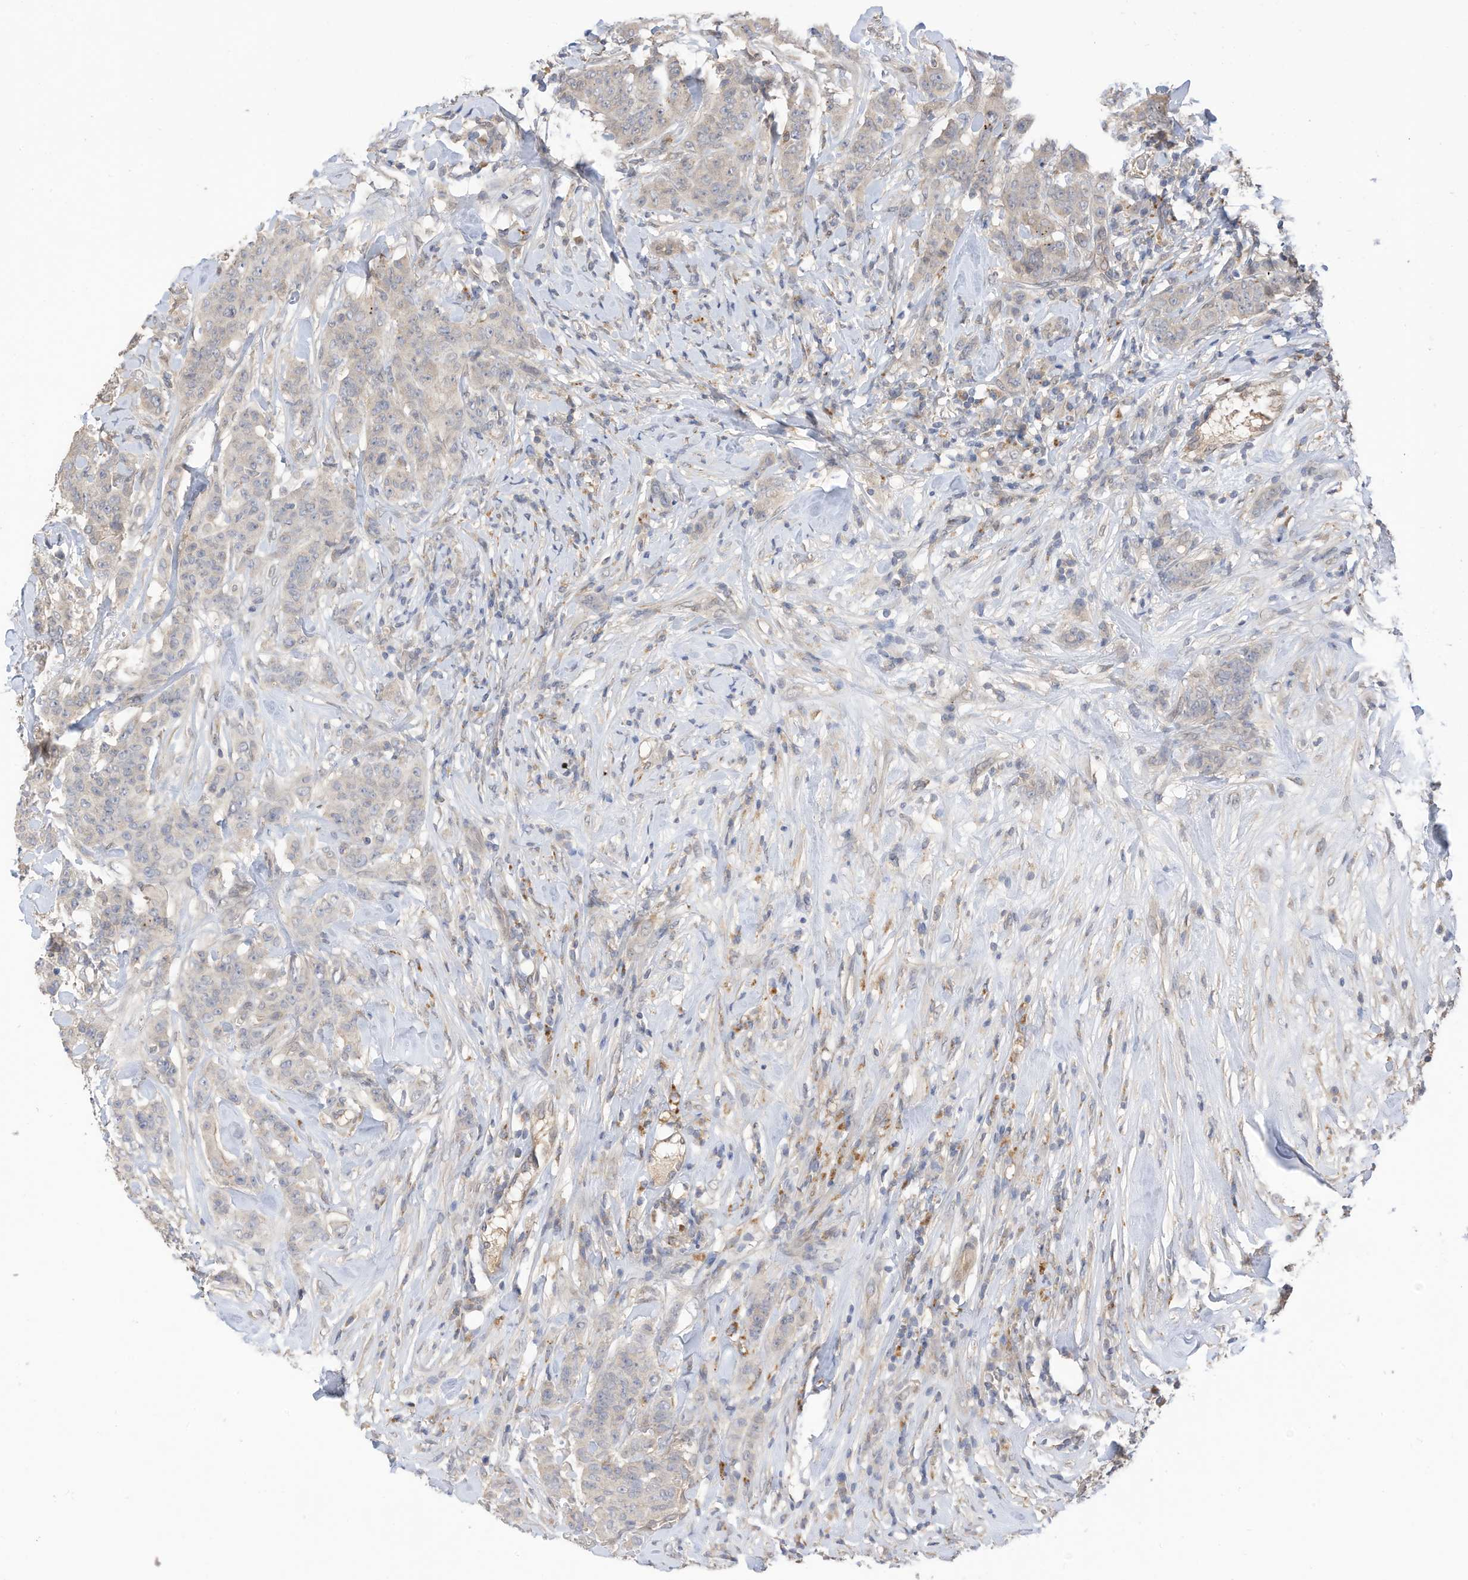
{"staining": {"intensity": "negative", "quantity": "none", "location": "none"}, "tissue": "breast cancer", "cell_type": "Tumor cells", "image_type": "cancer", "snomed": [{"axis": "morphology", "description": "Duct carcinoma"}, {"axis": "topography", "description": "Breast"}], "caption": "Protein analysis of infiltrating ductal carcinoma (breast) shows no significant positivity in tumor cells.", "gene": "REC8", "patient": {"sex": "female", "age": 40}}